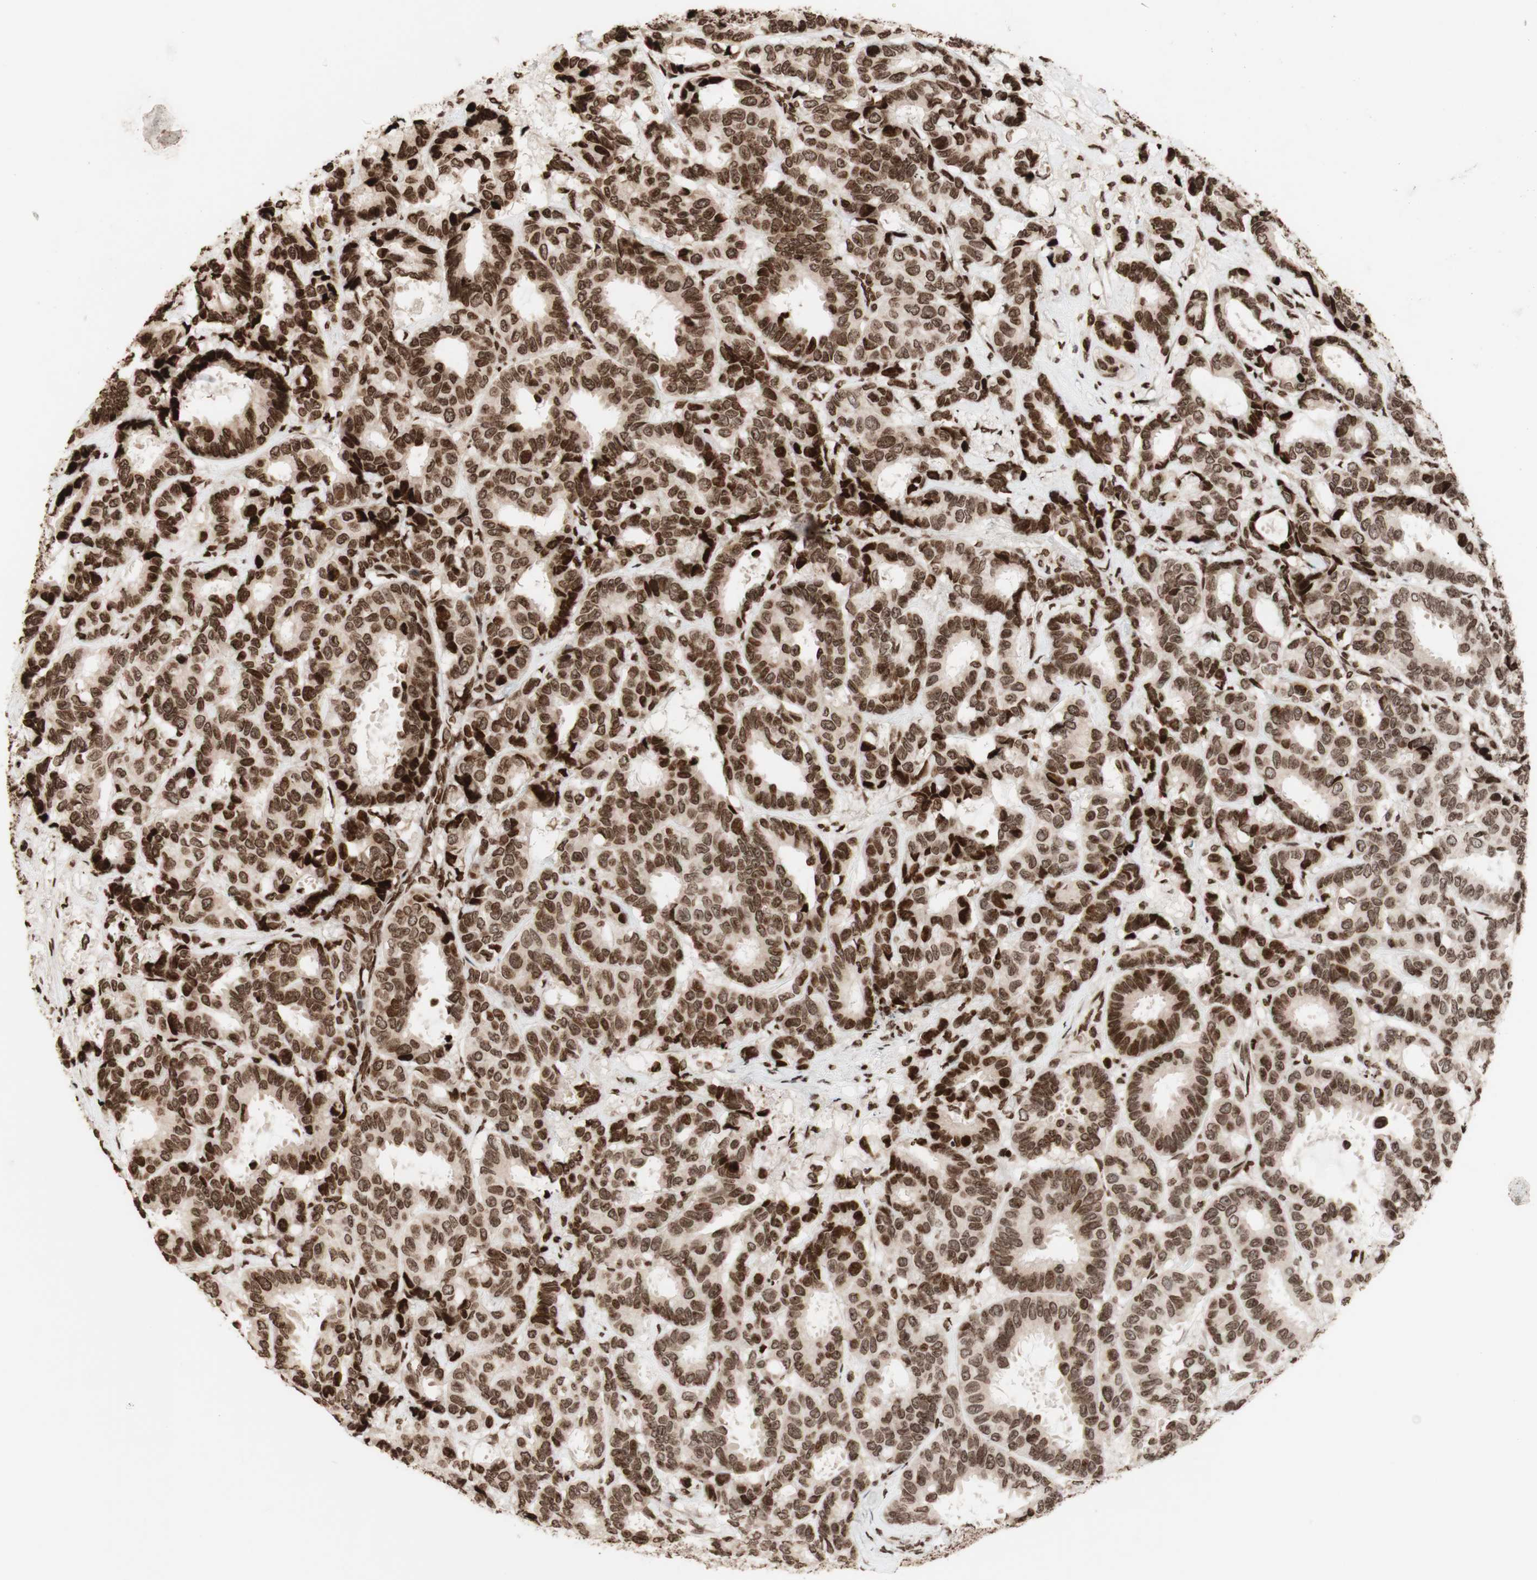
{"staining": {"intensity": "strong", "quantity": ">75%", "location": "nuclear"}, "tissue": "breast cancer", "cell_type": "Tumor cells", "image_type": "cancer", "snomed": [{"axis": "morphology", "description": "Duct carcinoma"}, {"axis": "topography", "description": "Breast"}], "caption": "Breast cancer (infiltrating ductal carcinoma) stained with immunohistochemistry (IHC) demonstrates strong nuclear staining in approximately >75% of tumor cells.", "gene": "NCAPD2", "patient": {"sex": "female", "age": 87}}